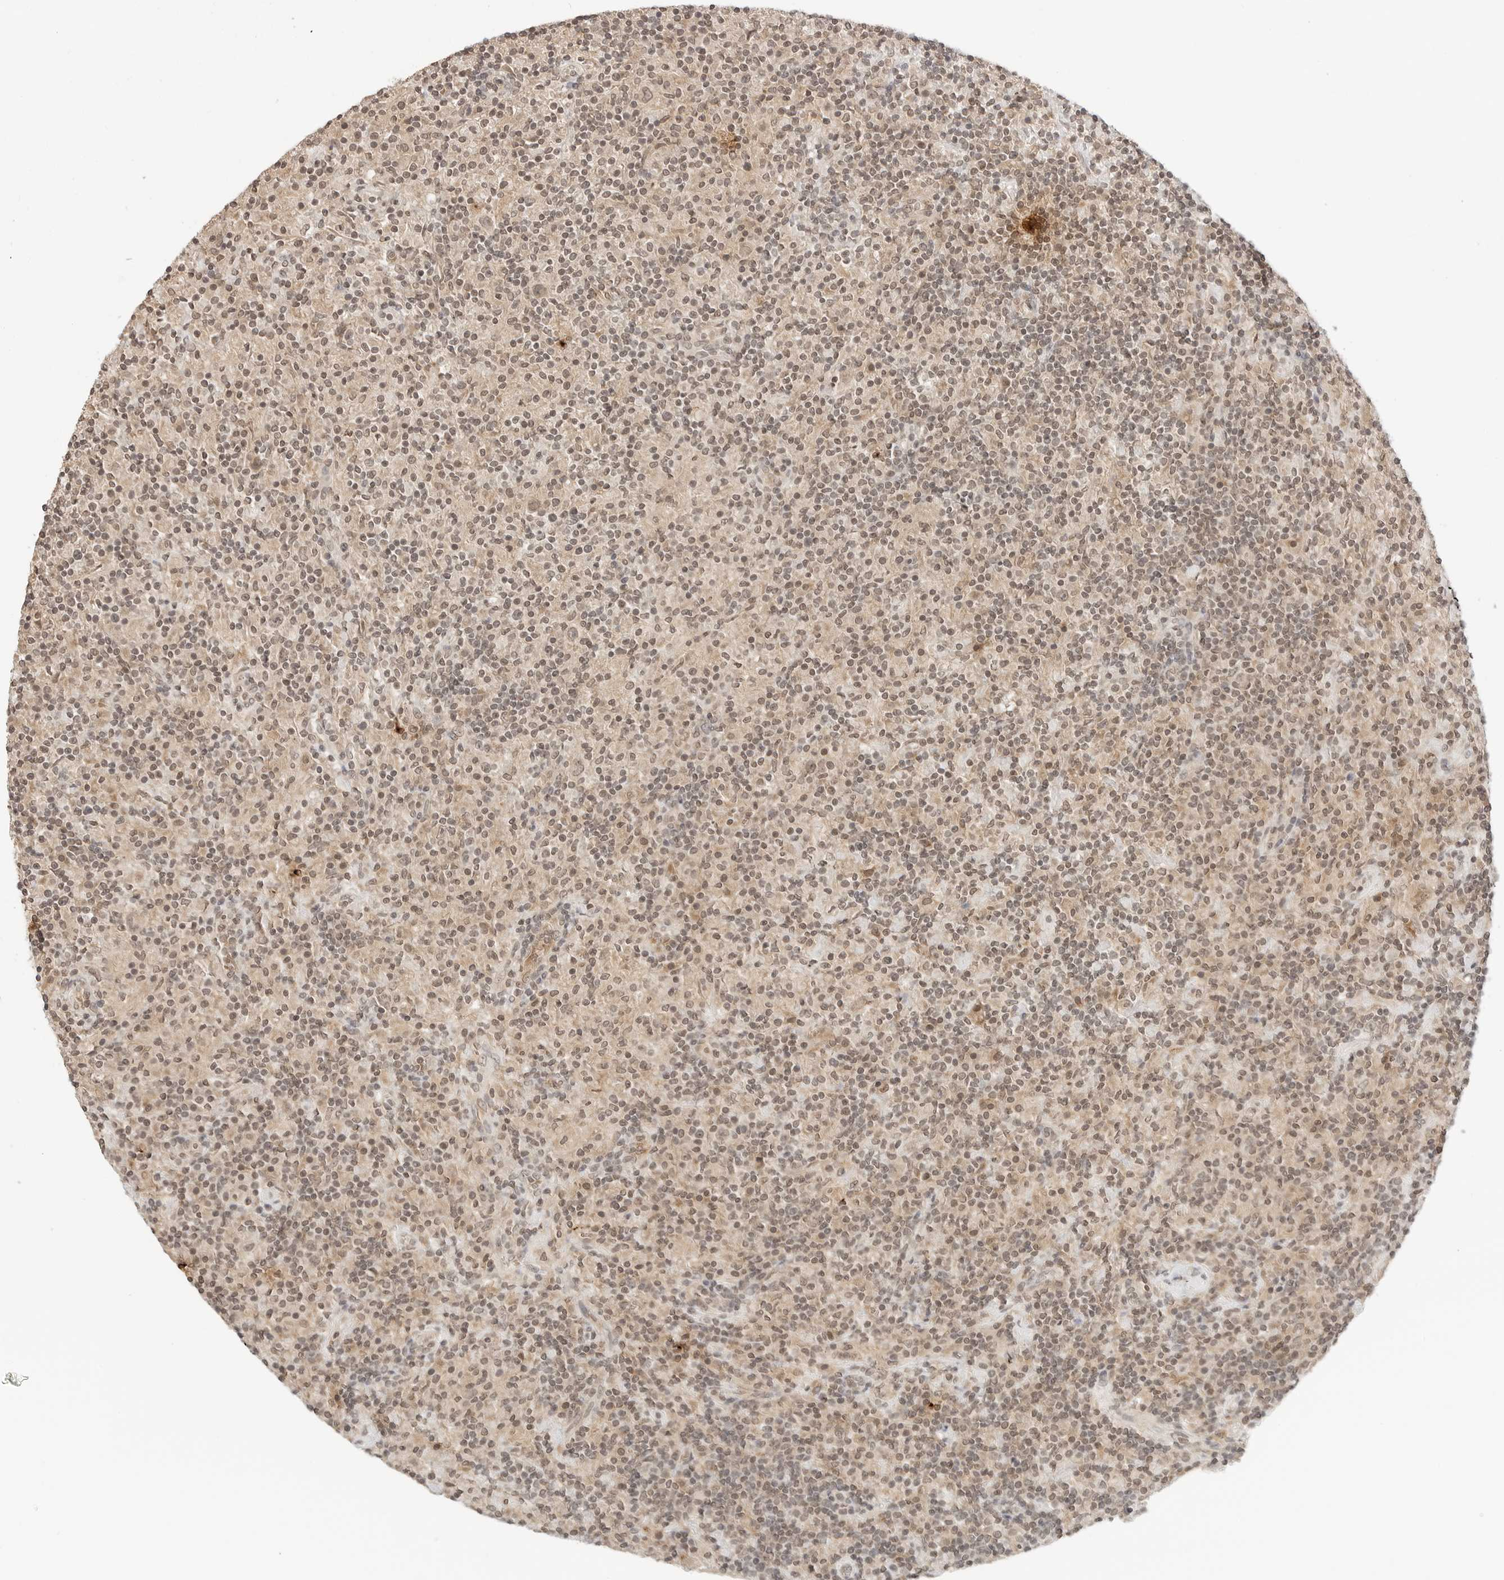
{"staining": {"intensity": "weak", "quantity": "25%-75%", "location": "nuclear"}, "tissue": "lymphoma", "cell_type": "Tumor cells", "image_type": "cancer", "snomed": [{"axis": "morphology", "description": "Hodgkin's disease, NOS"}, {"axis": "topography", "description": "Lymph node"}], "caption": "This photomicrograph reveals lymphoma stained with immunohistochemistry to label a protein in brown. The nuclear of tumor cells show weak positivity for the protein. Nuclei are counter-stained blue.", "gene": "GPR34", "patient": {"sex": "male", "age": 70}}